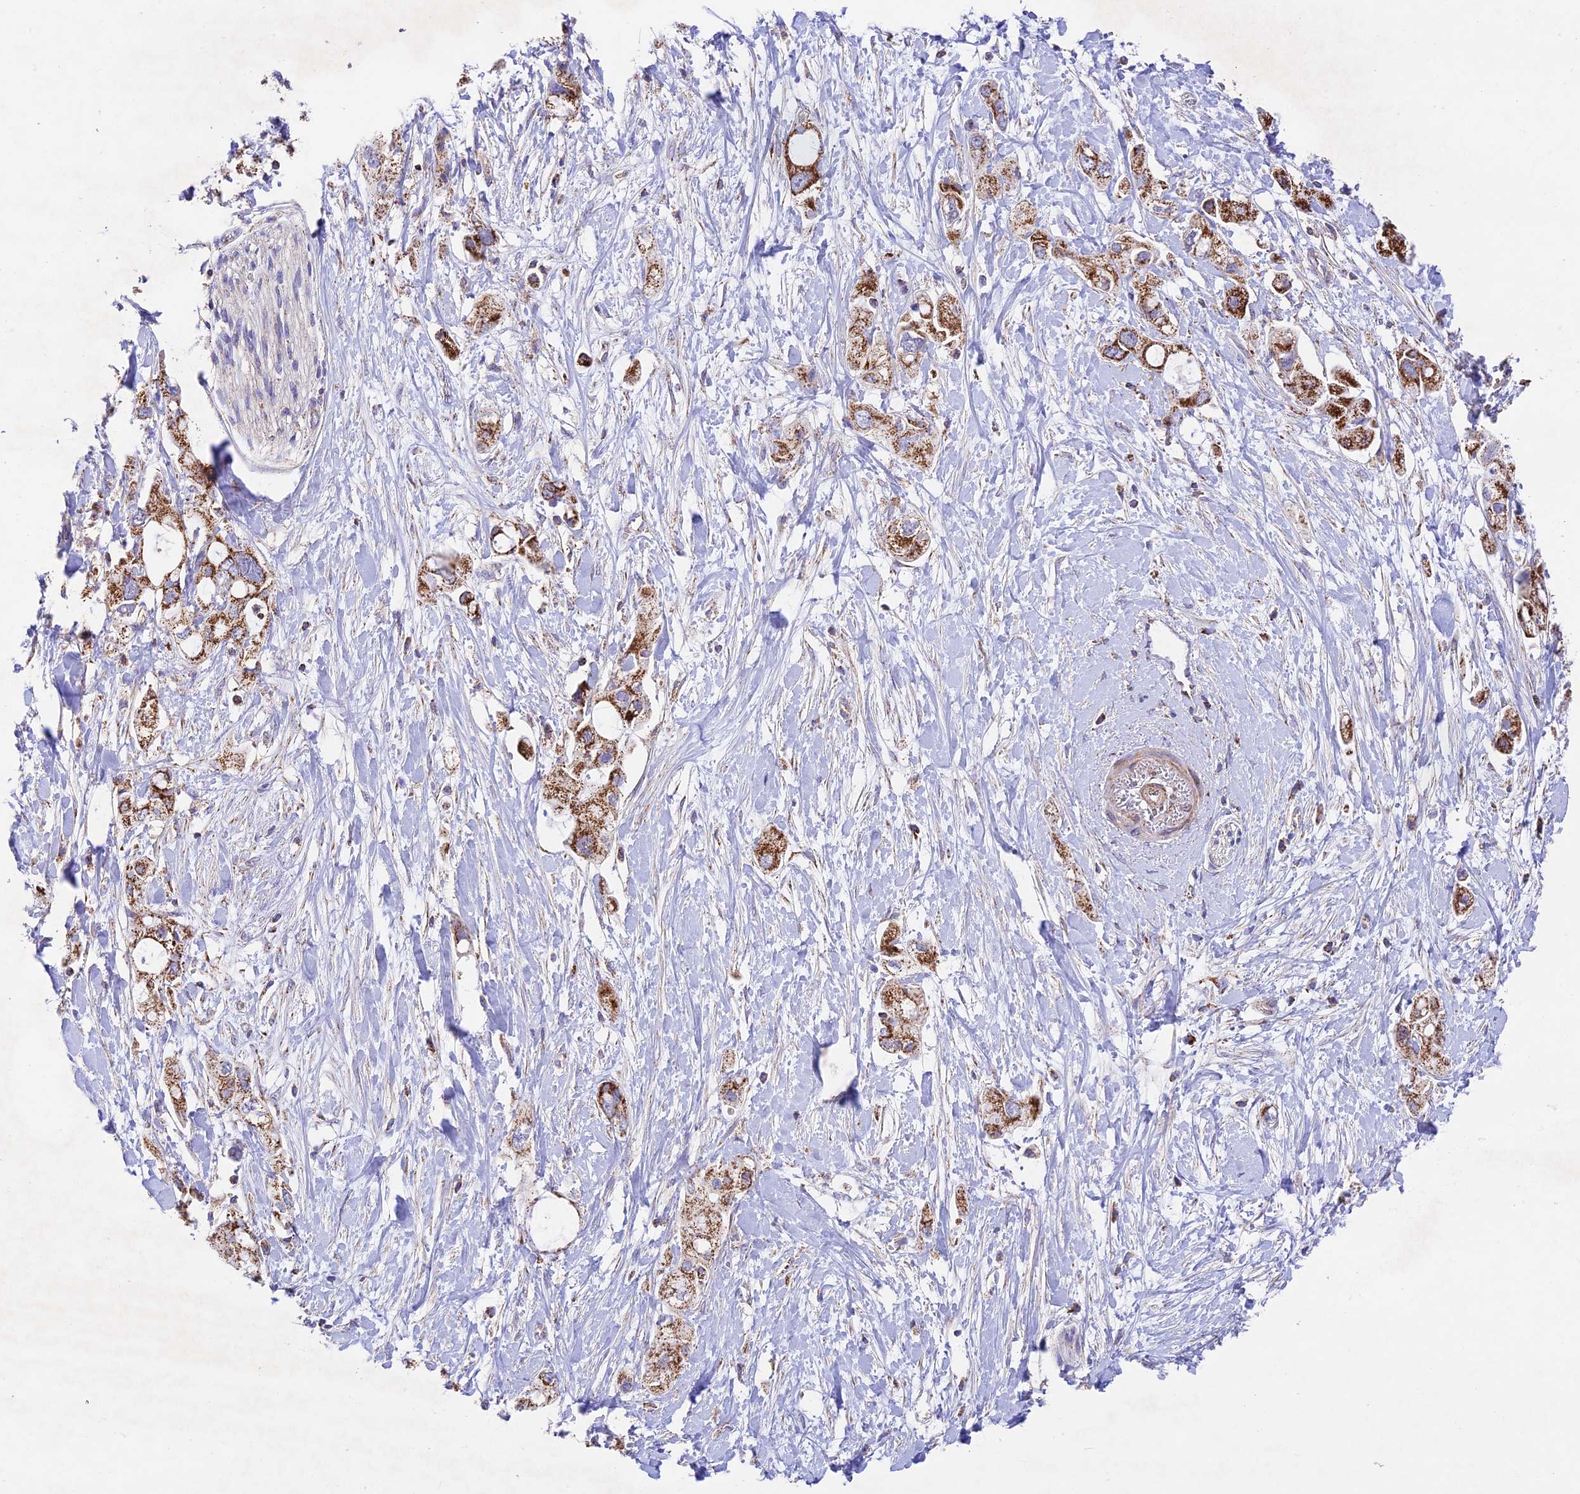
{"staining": {"intensity": "strong", "quantity": ">75%", "location": "cytoplasmic/membranous"}, "tissue": "pancreatic cancer", "cell_type": "Tumor cells", "image_type": "cancer", "snomed": [{"axis": "morphology", "description": "Adenocarcinoma, NOS"}, {"axis": "topography", "description": "Pancreas"}], "caption": "Immunohistochemistry (DAB (3,3'-diaminobenzidine)) staining of pancreatic adenocarcinoma shows strong cytoplasmic/membranous protein staining in approximately >75% of tumor cells. The staining was performed using DAB, with brown indicating positive protein expression. Nuclei are stained blue with hematoxylin.", "gene": "KHDC3L", "patient": {"sex": "female", "age": 56}}